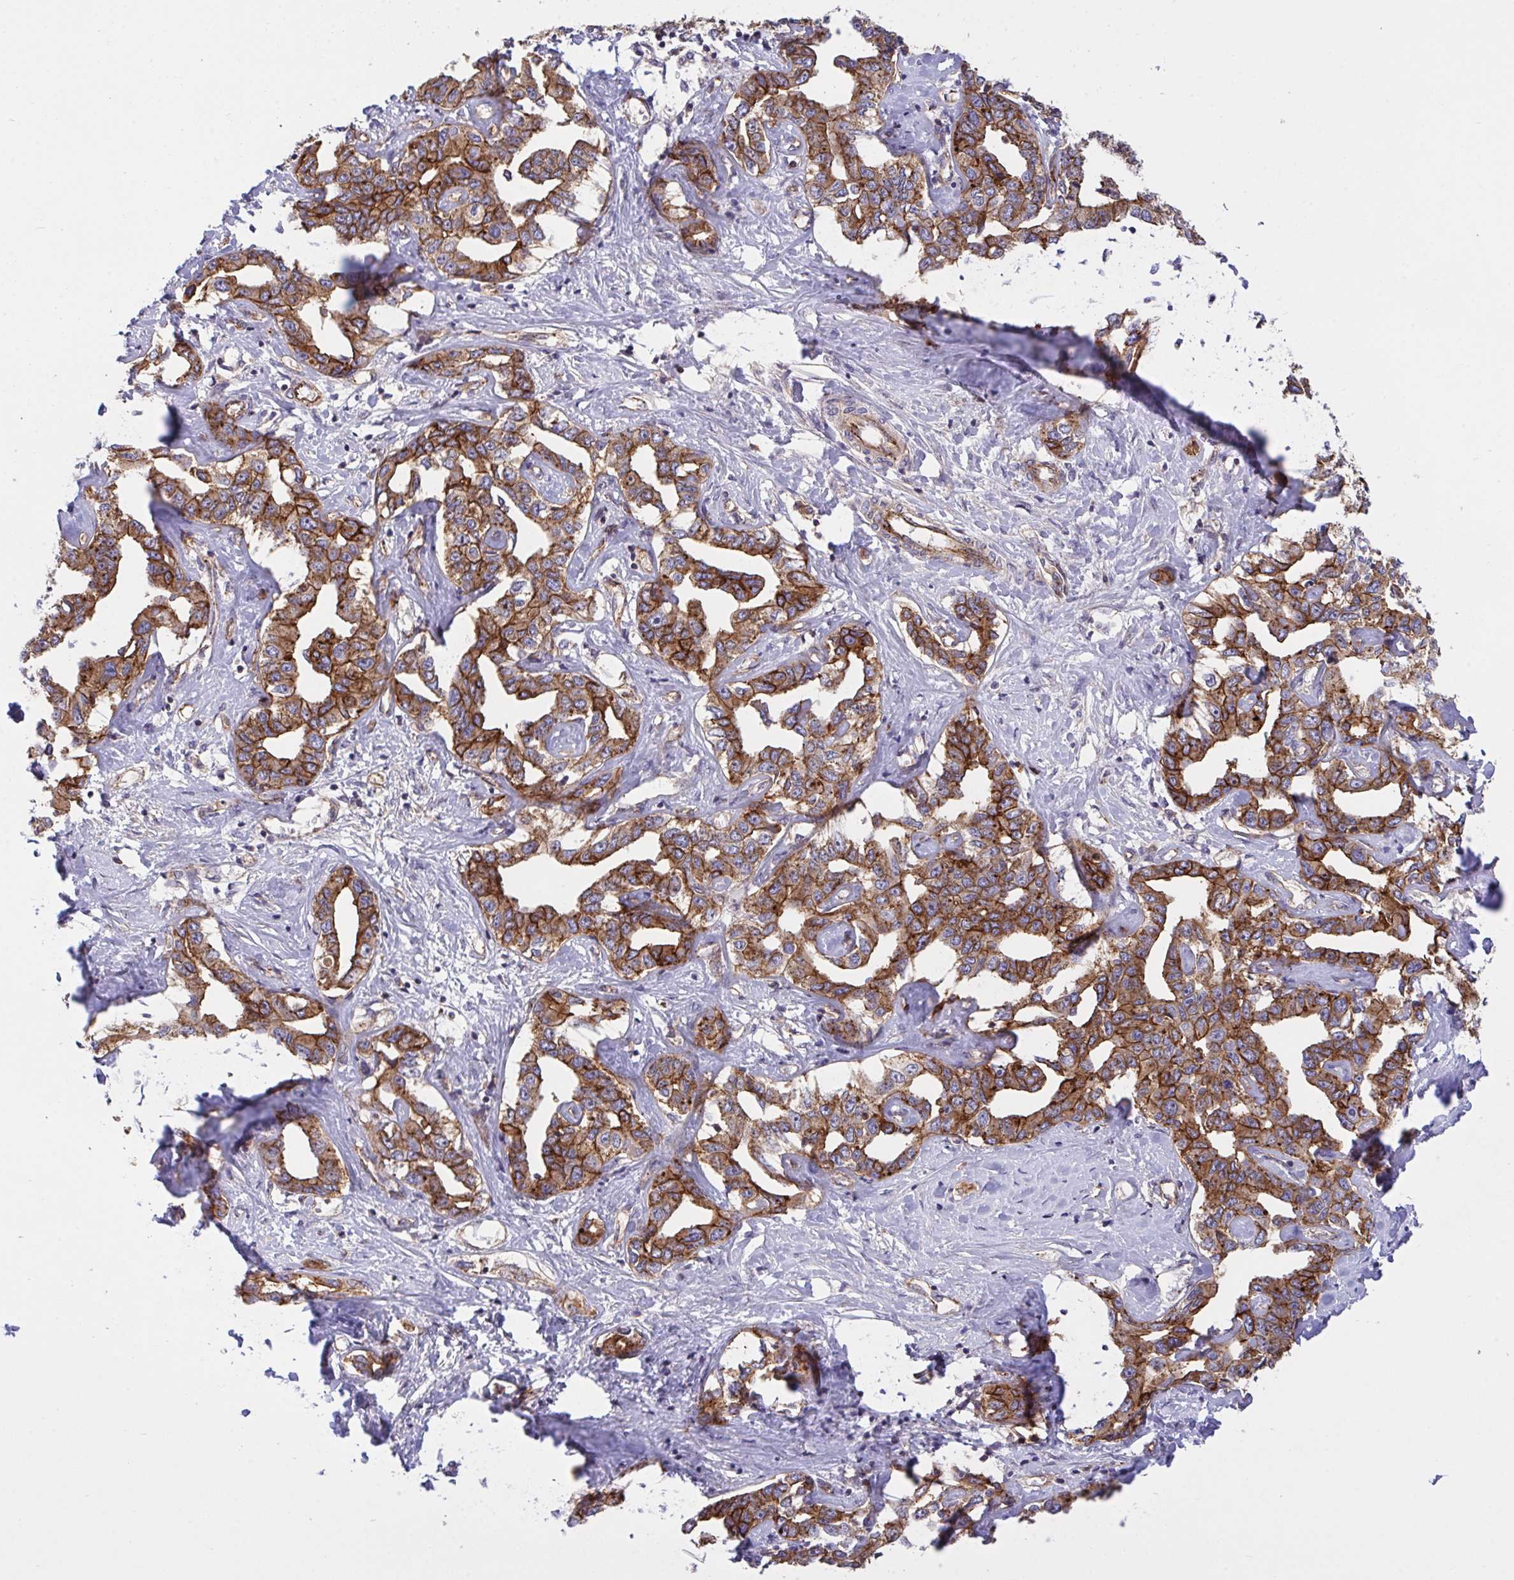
{"staining": {"intensity": "strong", "quantity": ">75%", "location": "cytoplasmic/membranous"}, "tissue": "liver cancer", "cell_type": "Tumor cells", "image_type": "cancer", "snomed": [{"axis": "morphology", "description": "Cholangiocarcinoma"}, {"axis": "topography", "description": "Liver"}], "caption": "Cholangiocarcinoma (liver) was stained to show a protein in brown. There is high levels of strong cytoplasmic/membranous expression in about >75% of tumor cells.", "gene": "C4orf36", "patient": {"sex": "male", "age": 59}}